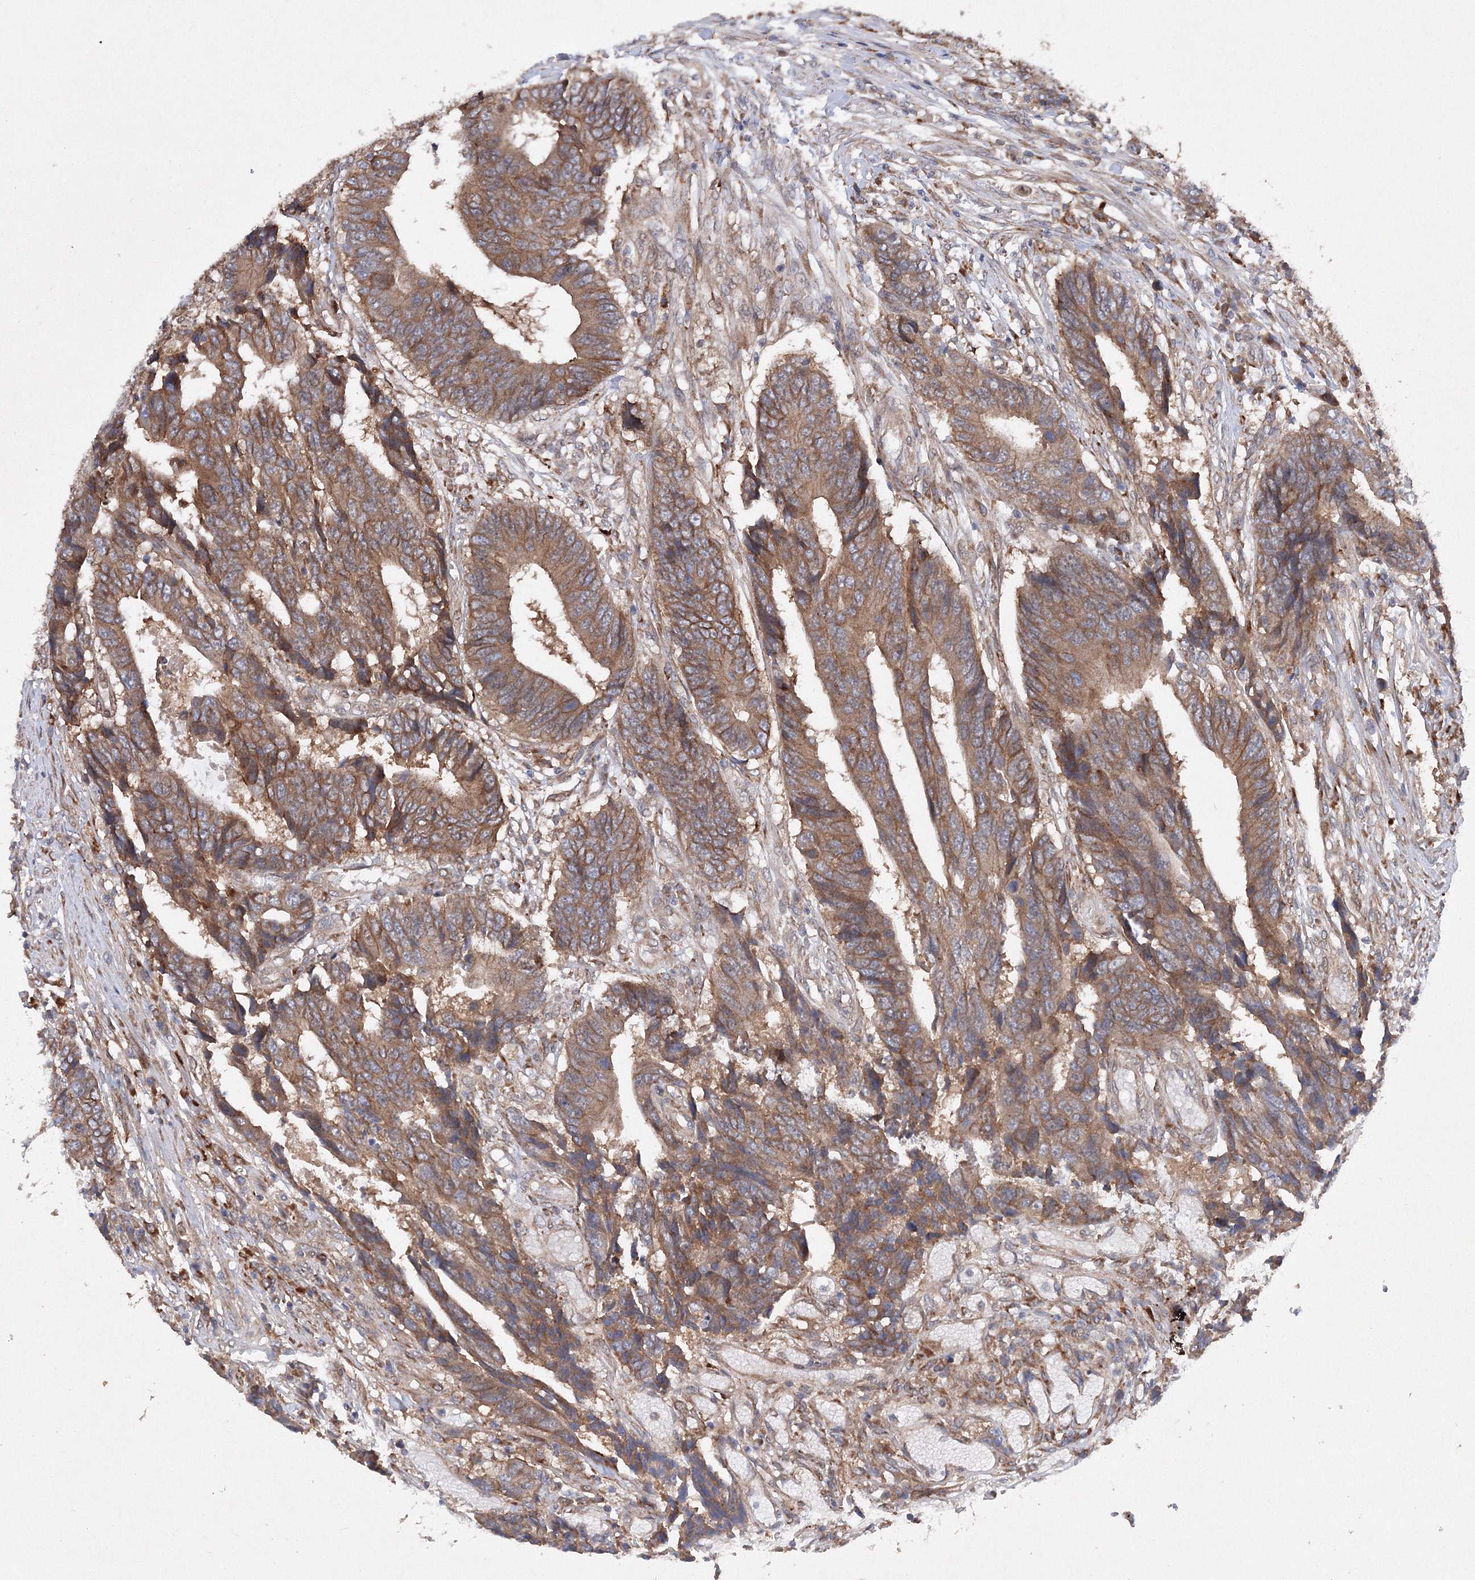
{"staining": {"intensity": "moderate", "quantity": ">75%", "location": "cytoplasmic/membranous"}, "tissue": "colorectal cancer", "cell_type": "Tumor cells", "image_type": "cancer", "snomed": [{"axis": "morphology", "description": "Adenocarcinoma, NOS"}, {"axis": "topography", "description": "Rectum"}], "caption": "Tumor cells demonstrate medium levels of moderate cytoplasmic/membranous positivity in about >75% of cells in colorectal adenocarcinoma. (brown staining indicates protein expression, while blue staining denotes nuclei).", "gene": "SLC36A1", "patient": {"sex": "male", "age": 84}}